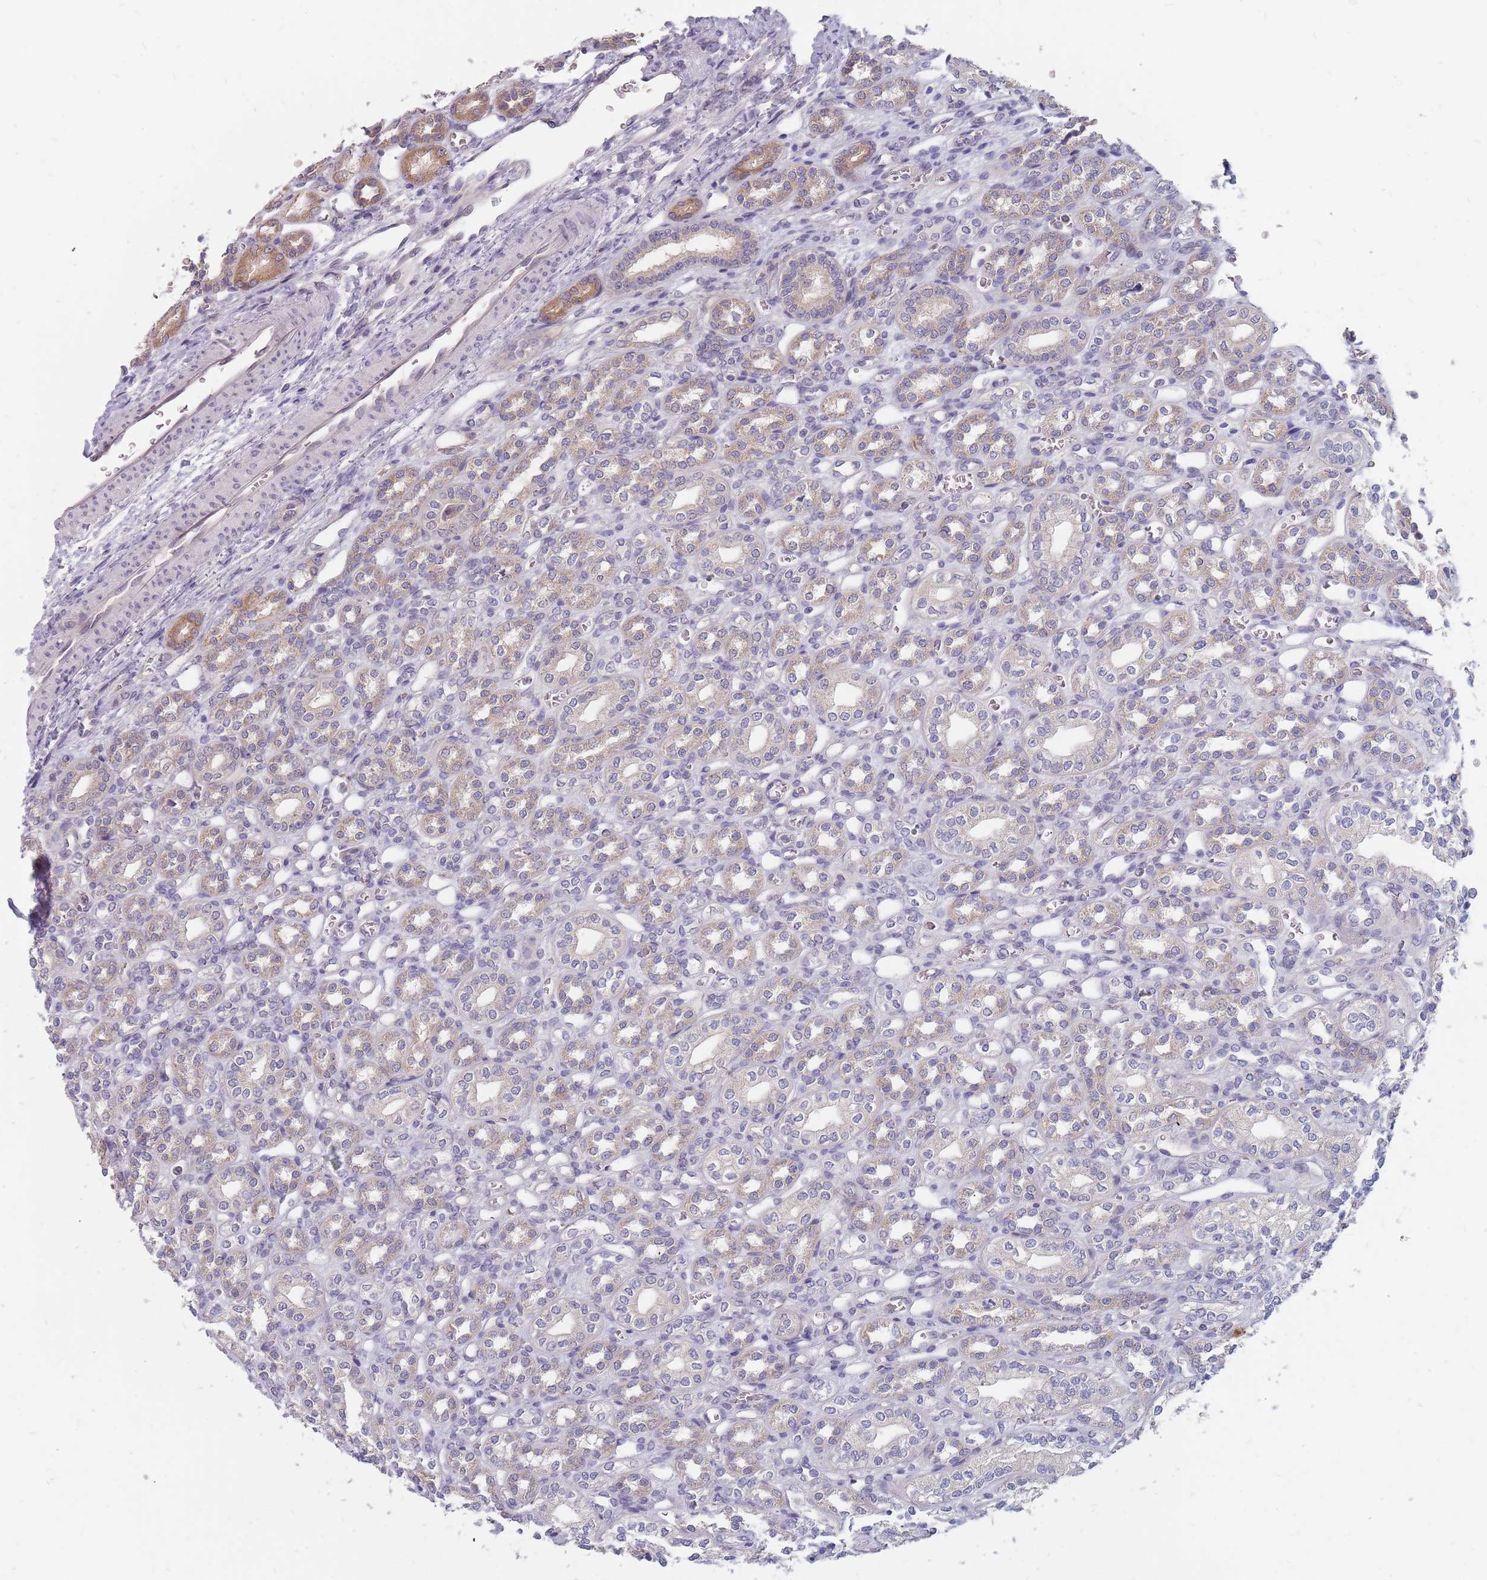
{"staining": {"intensity": "negative", "quantity": "none", "location": "none"}, "tissue": "kidney", "cell_type": "Cells in glomeruli", "image_type": "normal", "snomed": [{"axis": "morphology", "description": "Normal tissue, NOS"}, {"axis": "morphology", "description": "Neoplasm, malignant, NOS"}, {"axis": "topography", "description": "Kidney"}], "caption": "Cells in glomeruli are negative for protein expression in normal human kidney. The staining was performed using DAB (3,3'-diaminobenzidine) to visualize the protein expression in brown, while the nuclei were stained in blue with hematoxylin (Magnification: 20x).", "gene": "CMTR2", "patient": {"sex": "female", "age": 1}}